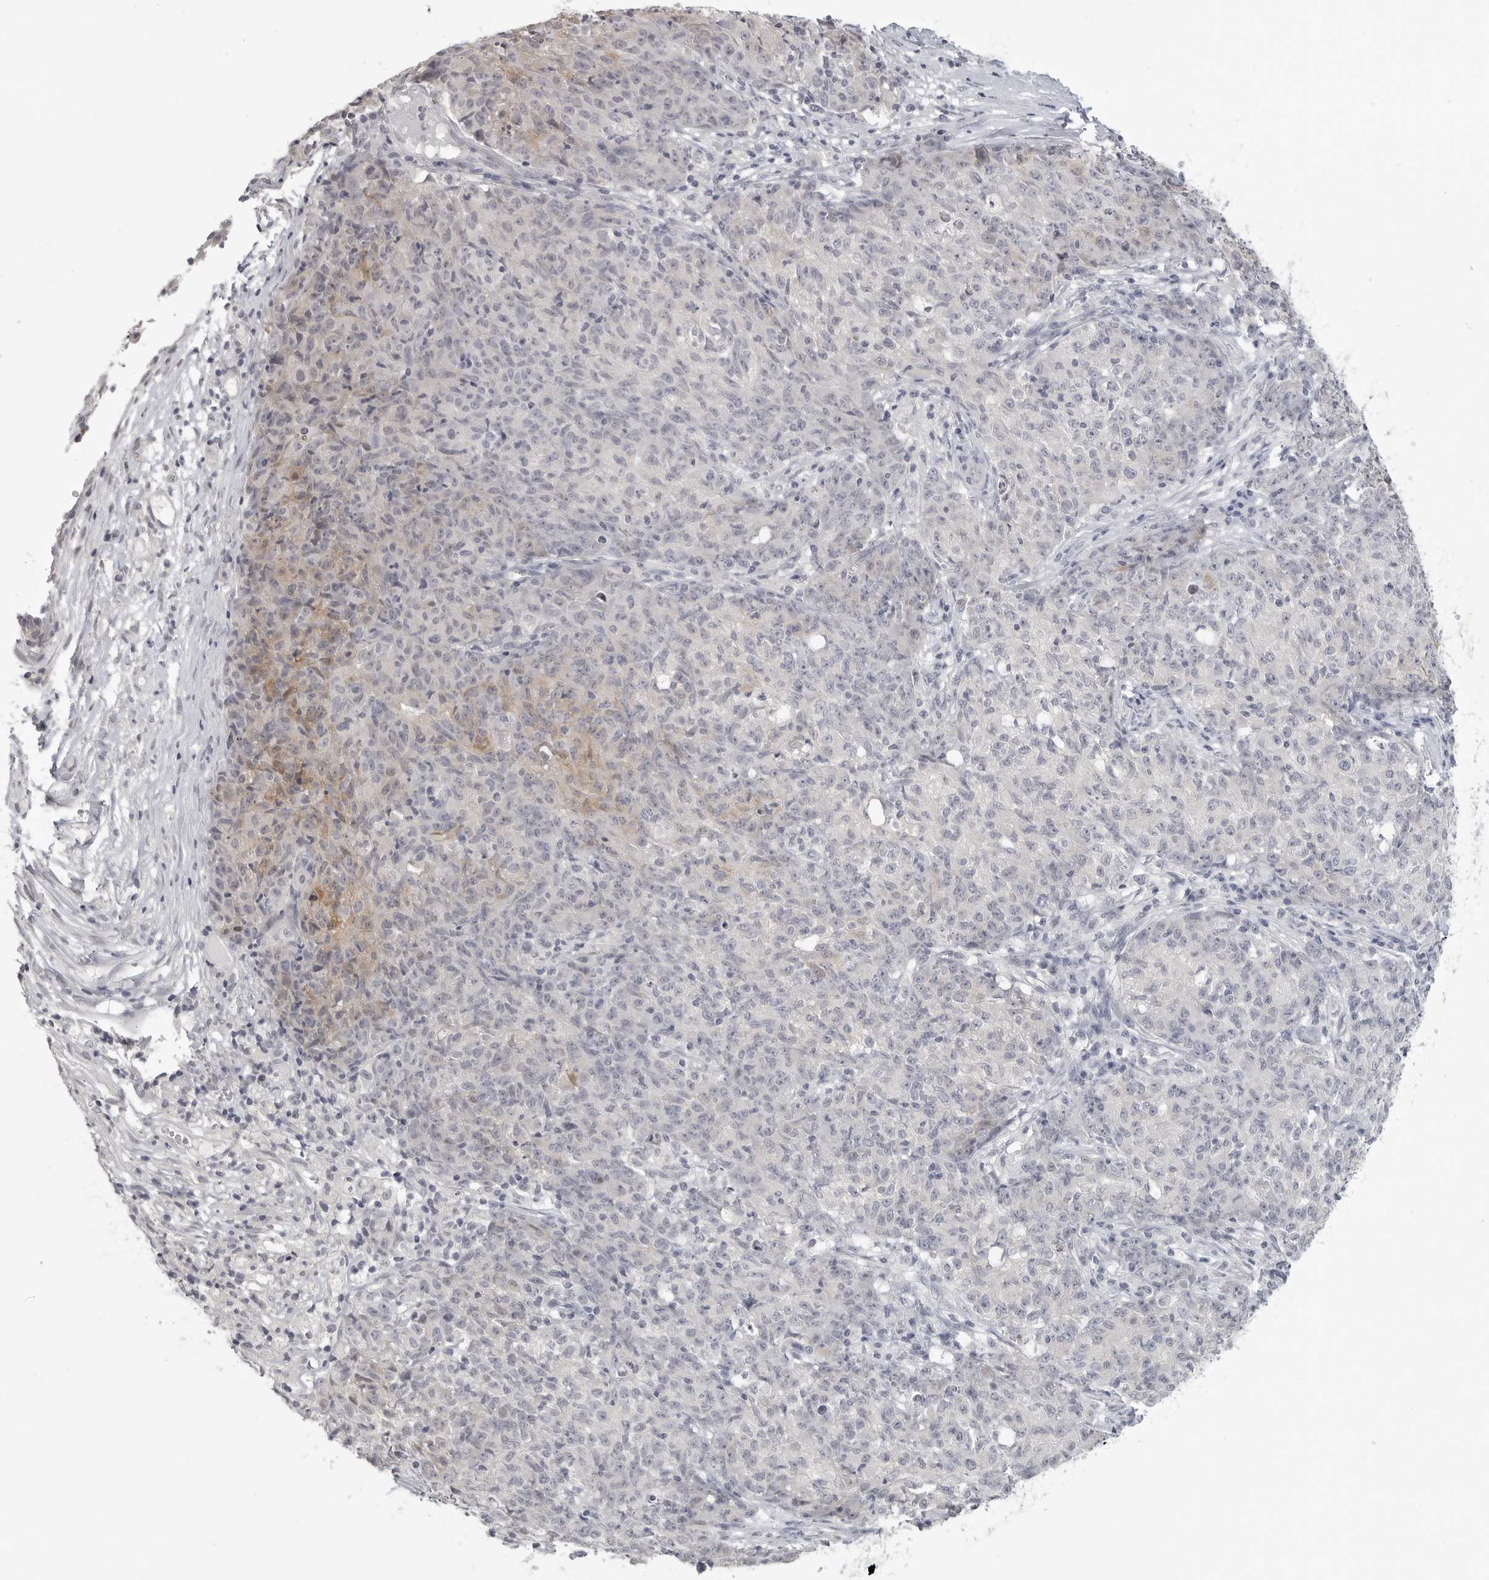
{"staining": {"intensity": "weak", "quantity": "<25%", "location": "cytoplasmic/membranous"}, "tissue": "ovarian cancer", "cell_type": "Tumor cells", "image_type": "cancer", "snomed": [{"axis": "morphology", "description": "Carcinoma, endometroid"}, {"axis": "topography", "description": "Ovary"}], "caption": "Immunohistochemical staining of ovarian cancer shows no significant staining in tumor cells. (Immunohistochemistry (ihc), brightfield microscopy, high magnification).", "gene": "HMGCS2", "patient": {"sex": "female", "age": 42}}